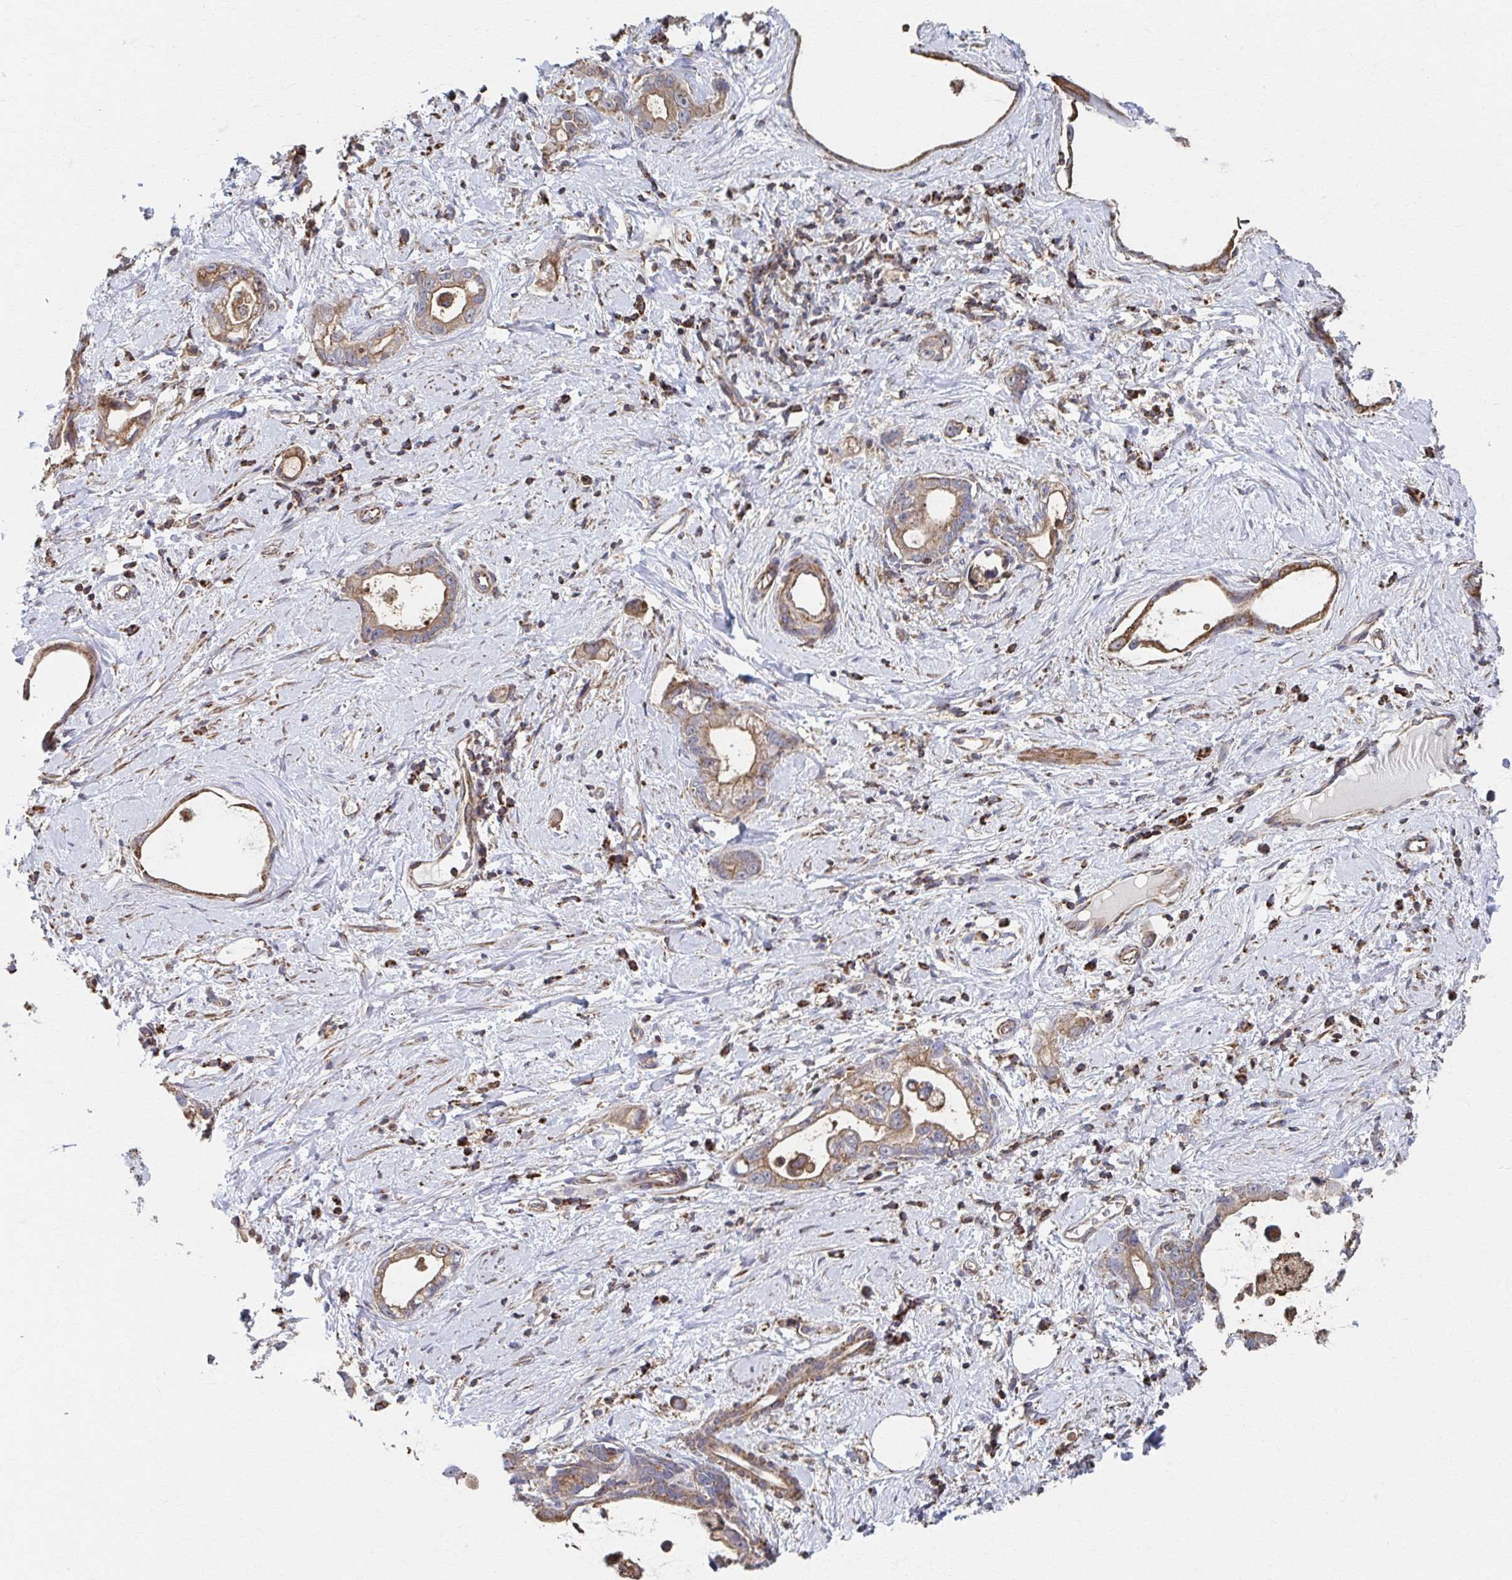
{"staining": {"intensity": "moderate", "quantity": ">75%", "location": "cytoplasmic/membranous"}, "tissue": "stomach cancer", "cell_type": "Tumor cells", "image_type": "cancer", "snomed": [{"axis": "morphology", "description": "Adenocarcinoma, NOS"}, {"axis": "topography", "description": "Stomach"}], "caption": "Protein expression analysis of human adenocarcinoma (stomach) reveals moderate cytoplasmic/membranous positivity in about >75% of tumor cells. (Stains: DAB in brown, nuclei in blue, Microscopy: brightfield microscopy at high magnification).", "gene": "KLHL34", "patient": {"sex": "male", "age": 55}}